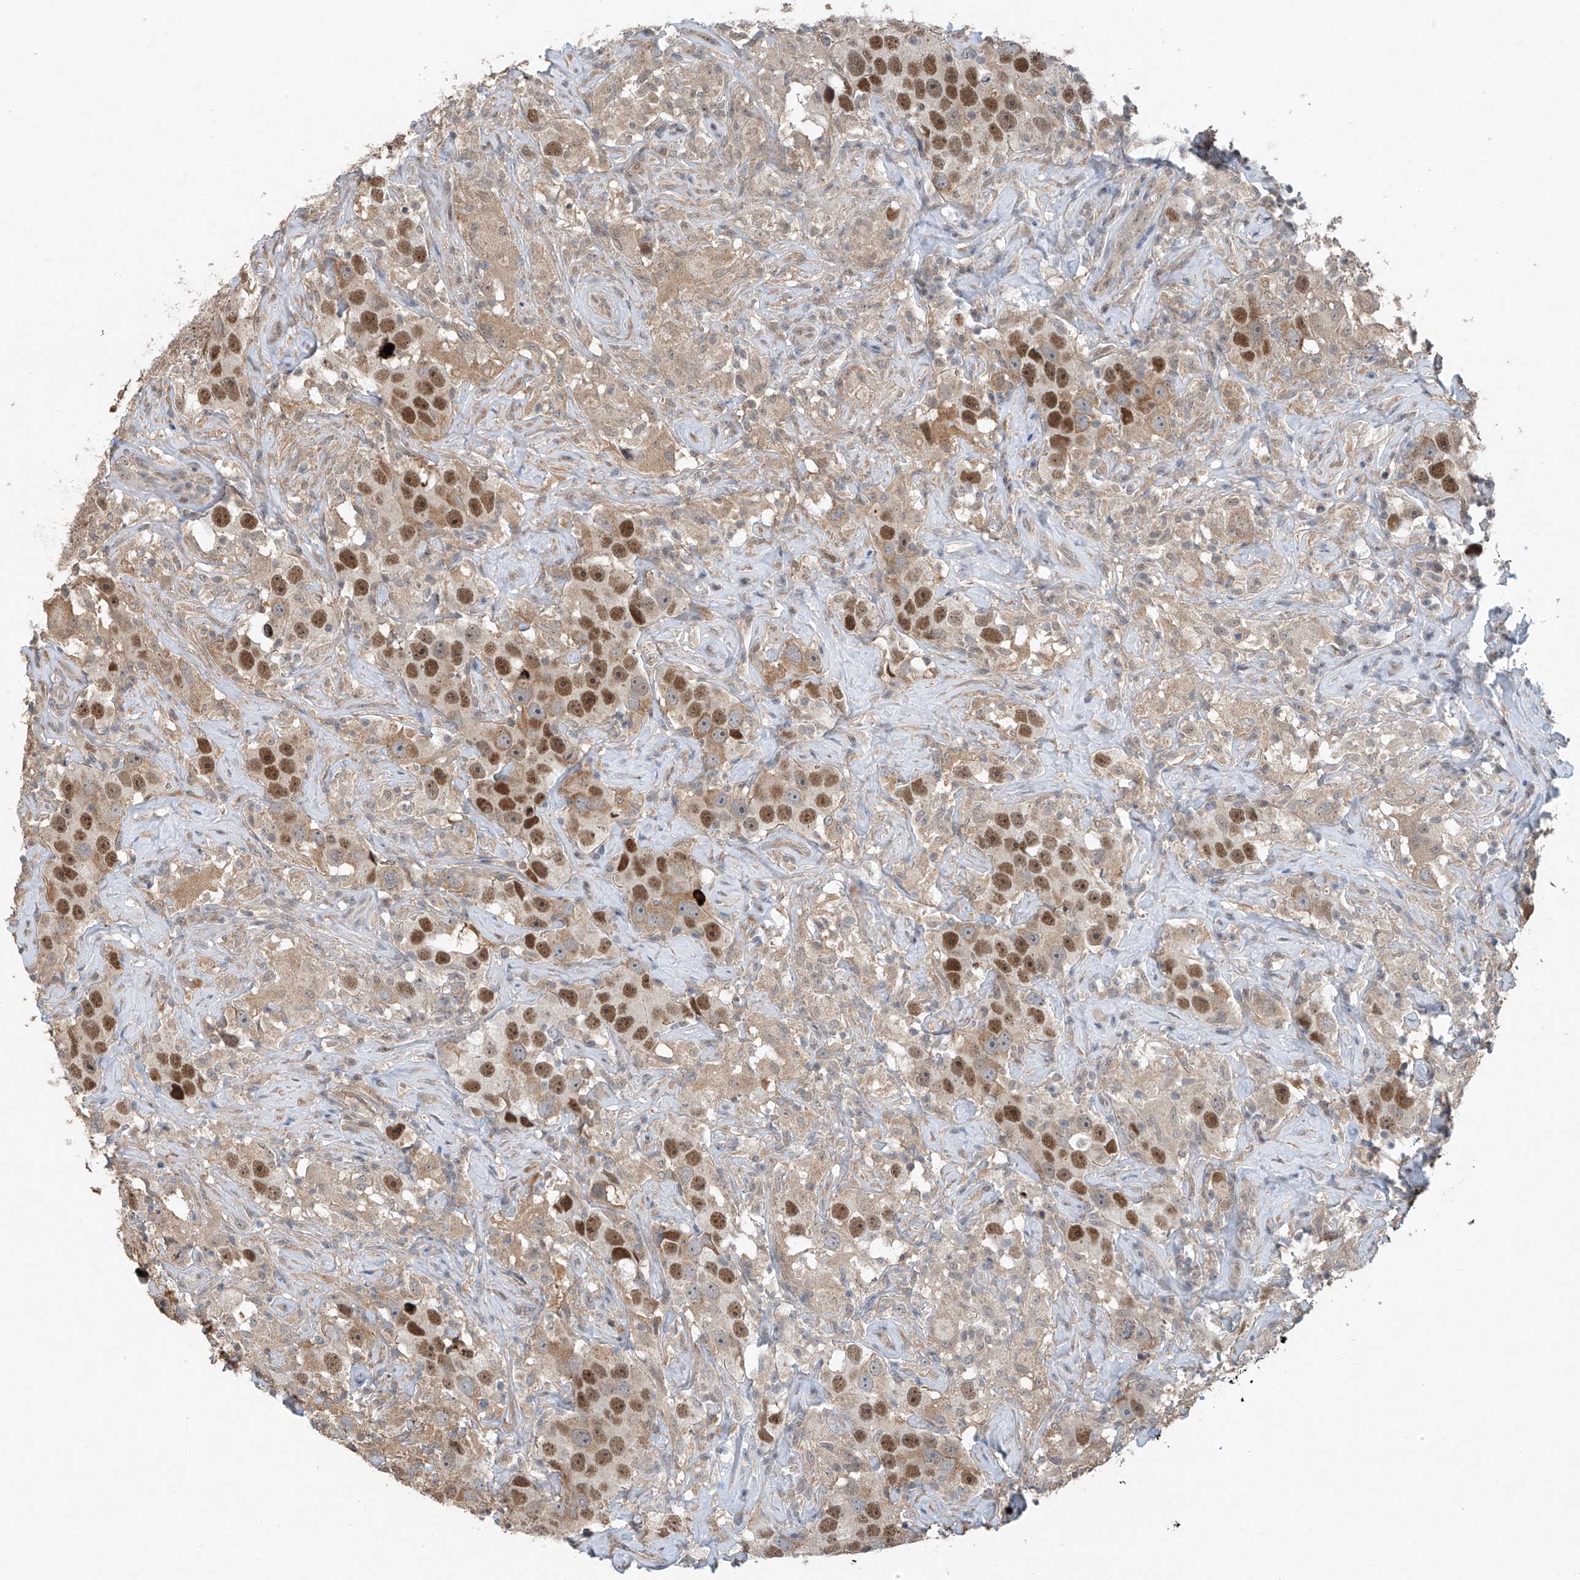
{"staining": {"intensity": "moderate", "quantity": ">75%", "location": "nuclear"}, "tissue": "testis cancer", "cell_type": "Tumor cells", "image_type": "cancer", "snomed": [{"axis": "morphology", "description": "Seminoma, NOS"}, {"axis": "topography", "description": "Testis"}], "caption": "The micrograph shows a brown stain indicating the presence of a protein in the nuclear of tumor cells in testis cancer.", "gene": "TAF8", "patient": {"sex": "male", "age": 49}}